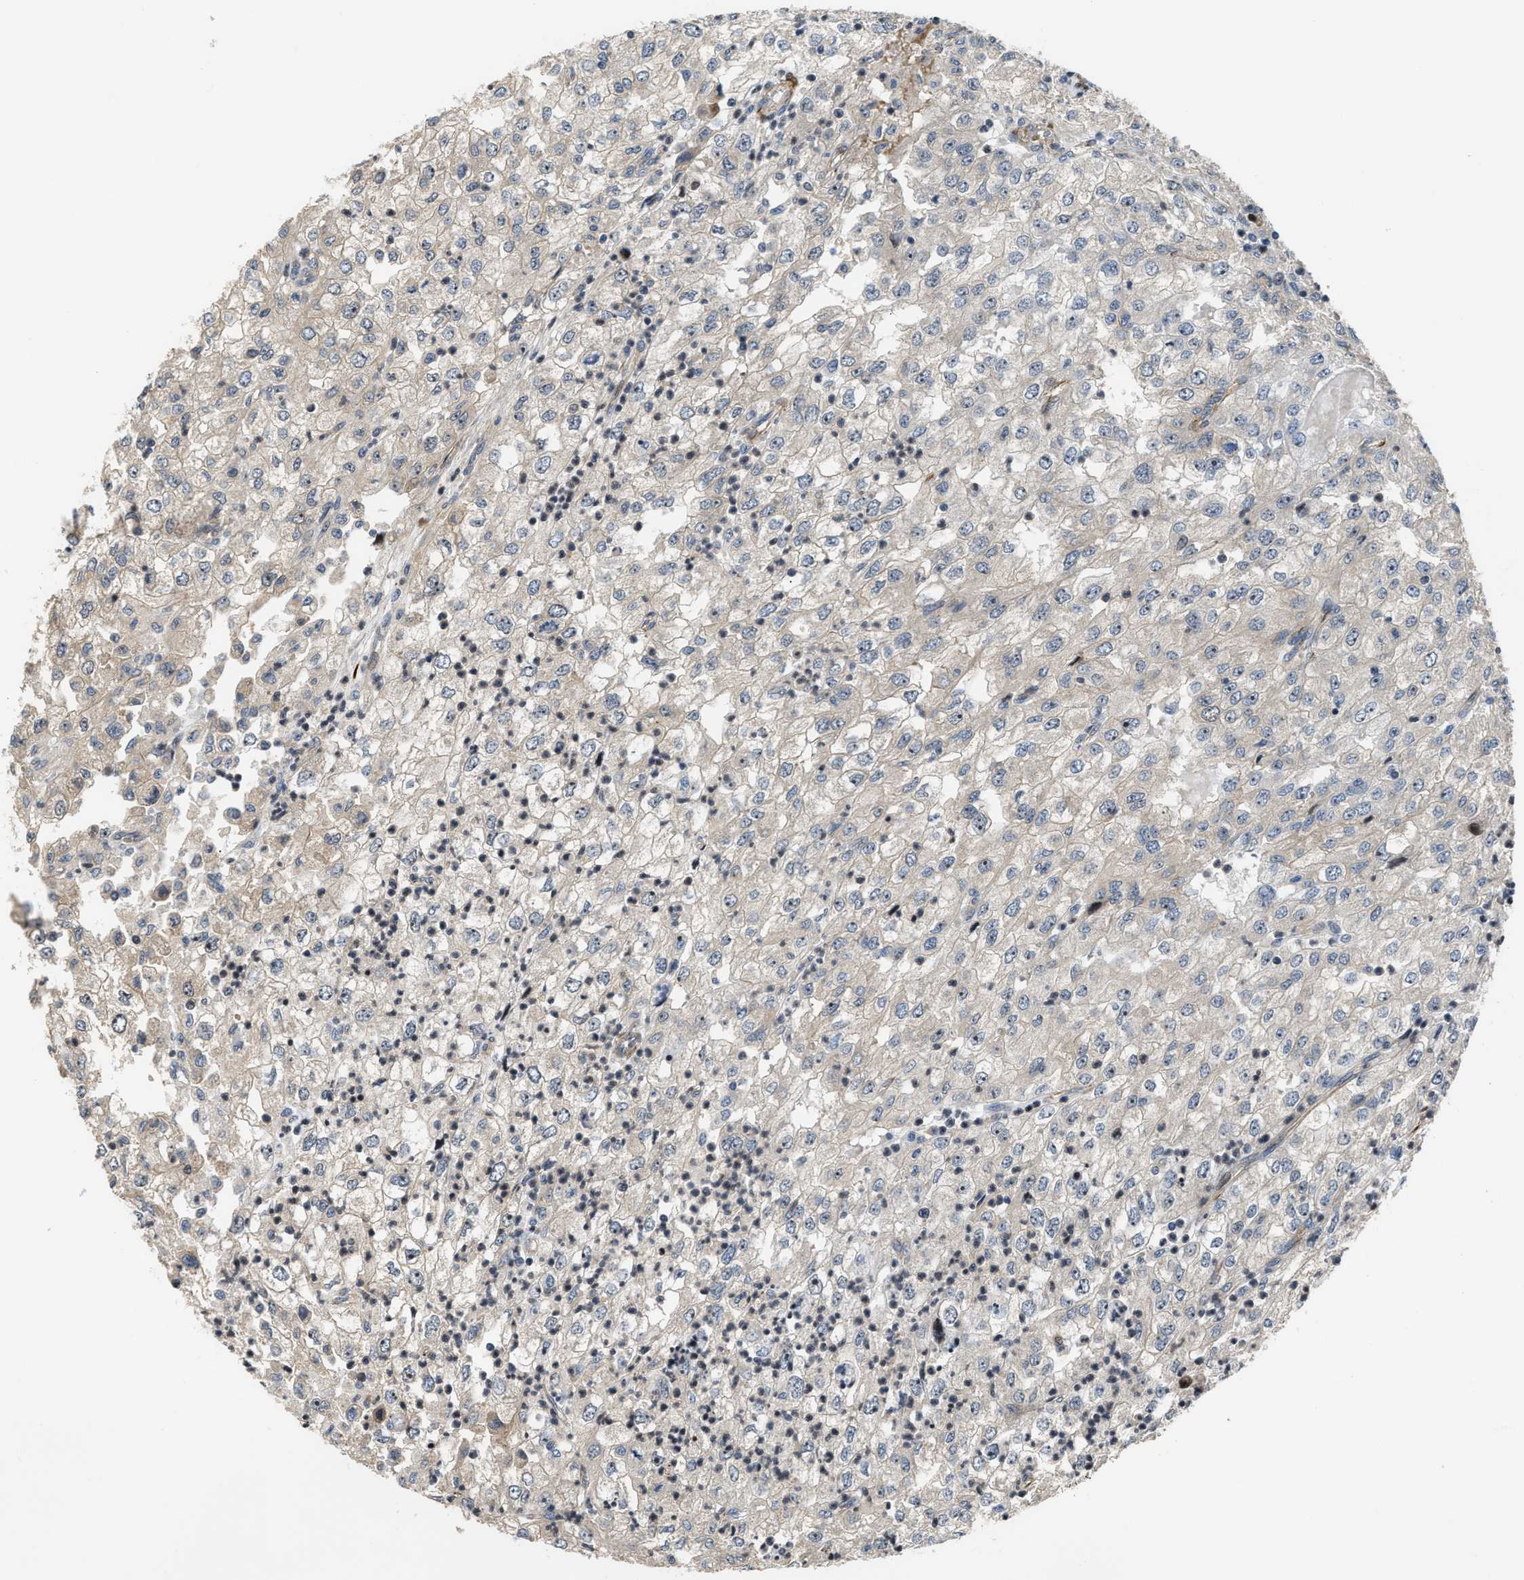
{"staining": {"intensity": "weak", "quantity": "<25%", "location": "nuclear"}, "tissue": "renal cancer", "cell_type": "Tumor cells", "image_type": "cancer", "snomed": [{"axis": "morphology", "description": "Adenocarcinoma, NOS"}, {"axis": "topography", "description": "Kidney"}], "caption": "This photomicrograph is of renal cancer stained with IHC to label a protein in brown with the nuclei are counter-stained blue. There is no positivity in tumor cells.", "gene": "ALDH3A2", "patient": {"sex": "female", "age": 54}}